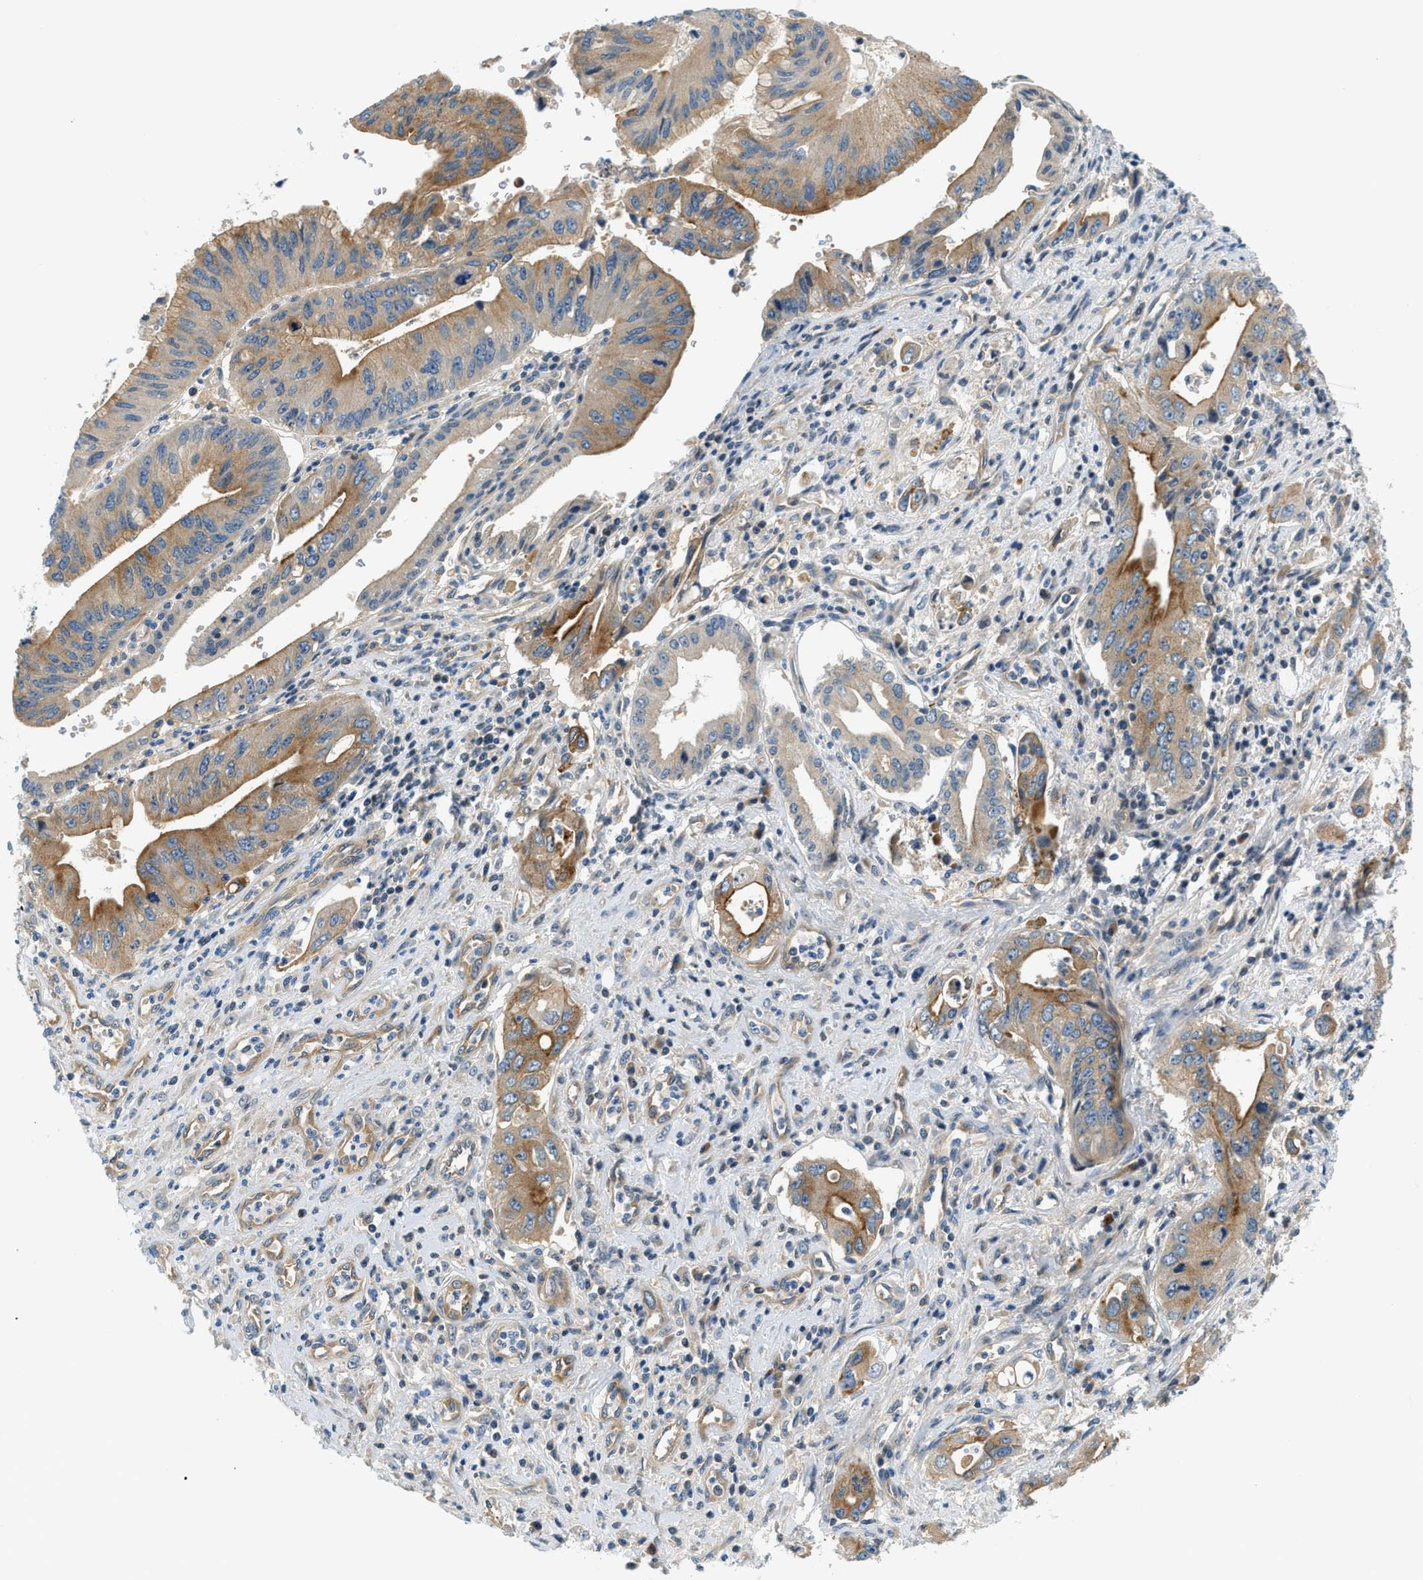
{"staining": {"intensity": "moderate", "quantity": ">75%", "location": "cytoplasmic/membranous"}, "tissue": "pancreatic cancer", "cell_type": "Tumor cells", "image_type": "cancer", "snomed": [{"axis": "morphology", "description": "Adenocarcinoma, NOS"}, {"axis": "topography", "description": "Pancreas"}], "caption": "Pancreatic adenocarcinoma stained with immunohistochemistry (IHC) demonstrates moderate cytoplasmic/membranous positivity in approximately >75% of tumor cells.", "gene": "KCNK1", "patient": {"sex": "female", "age": 73}}